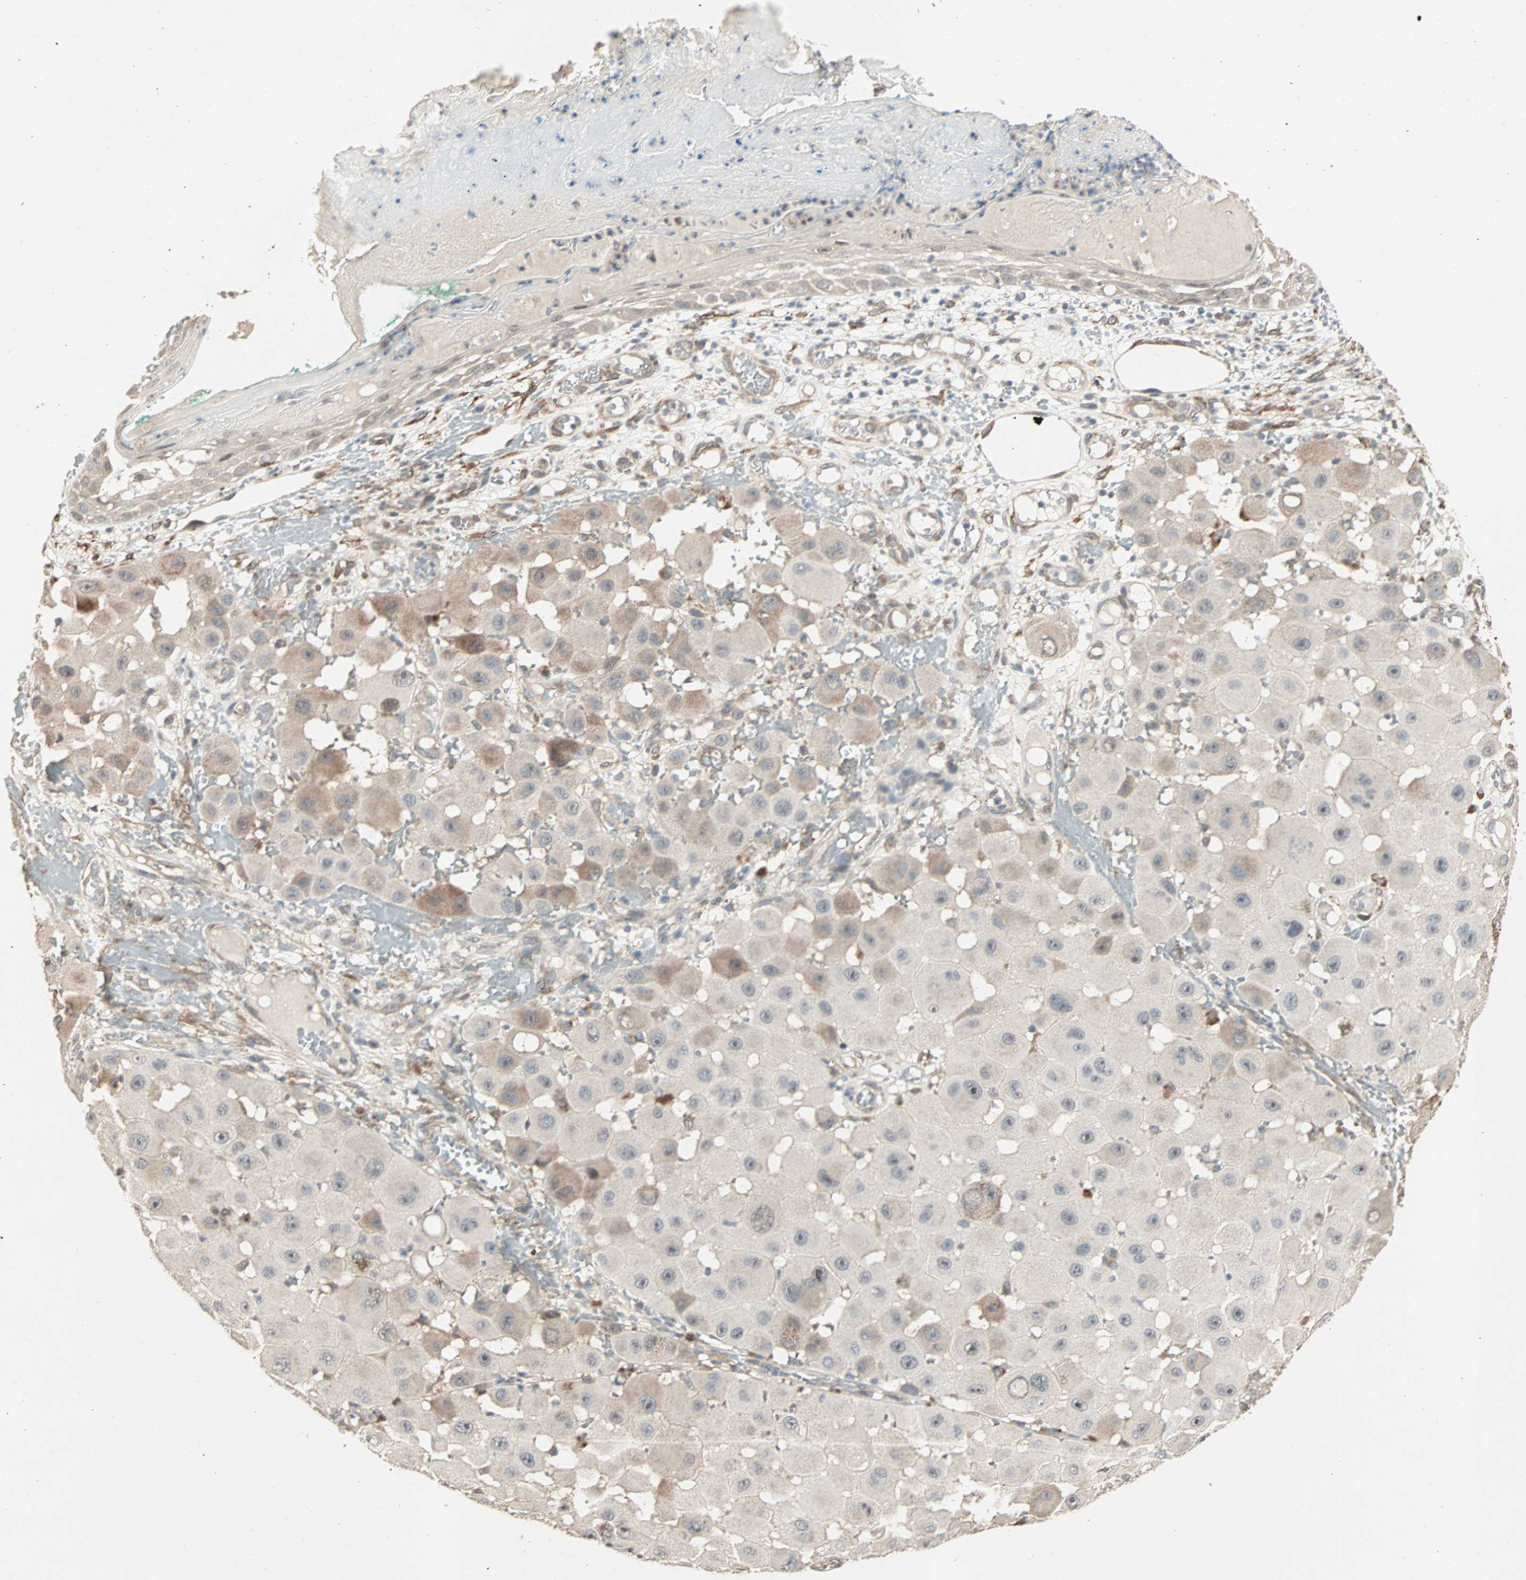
{"staining": {"intensity": "moderate", "quantity": "<25%", "location": "cytoplasmic/membranous"}, "tissue": "melanoma", "cell_type": "Tumor cells", "image_type": "cancer", "snomed": [{"axis": "morphology", "description": "Malignant melanoma, NOS"}, {"axis": "topography", "description": "Skin"}], "caption": "High-magnification brightfield microscopy of malignant melanoma stained with DAB (brown) and counterstained with hematoxylin (blue). tumor cells exhibit moderate cytoplasmic/membranous positivity is appreciated in approximately<25% of cells.", "gene": "TRPV4", "patient": {"sex": "female", "age": 81}}